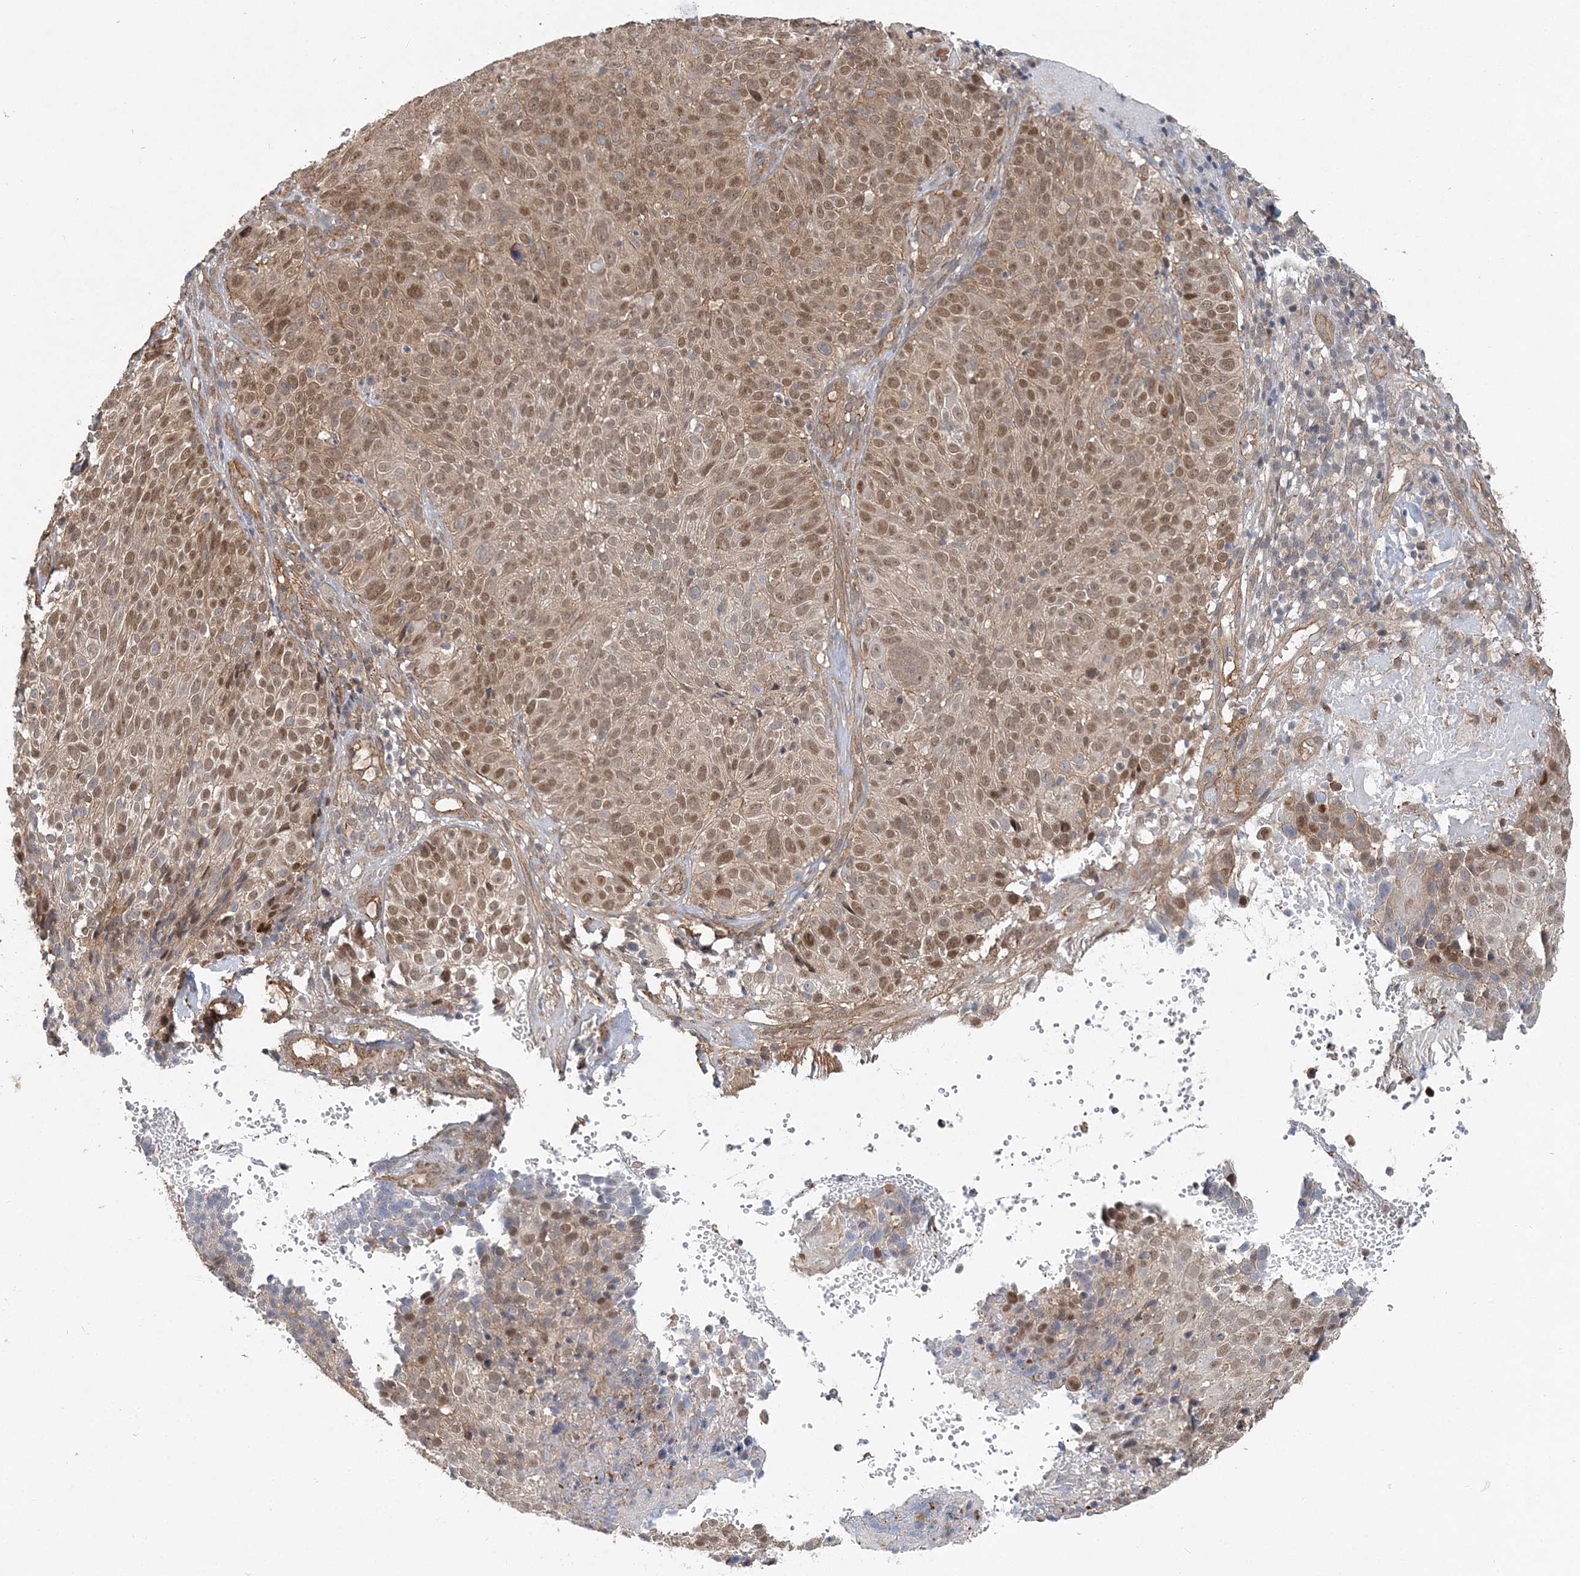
{"staining": {"intensity": "moderate", "quantity": ">75%", "location": "cytoplasmic/membranous,nuclear"}, "tissue": "cervical cancer", "cell_type": "Tumor cells", "image_type": "cancer", "snomed": [{"axis": "morphology", "description": "Squamous cell carcinoma, NOS"}, {"axis": "topography", "description": "Cervix"}], "caption": "Cervical squamous cell carcinoma was stained to show a protein in brown. There is medium levels of moderate cytoplasmic/membranous and nuclear staining in approximately >75% of tumor cells. (DAB IHC with brightfield microscopy, high magnification).", "gene": "MAT2B", "patient": {"sex": "female", "age": 74}}